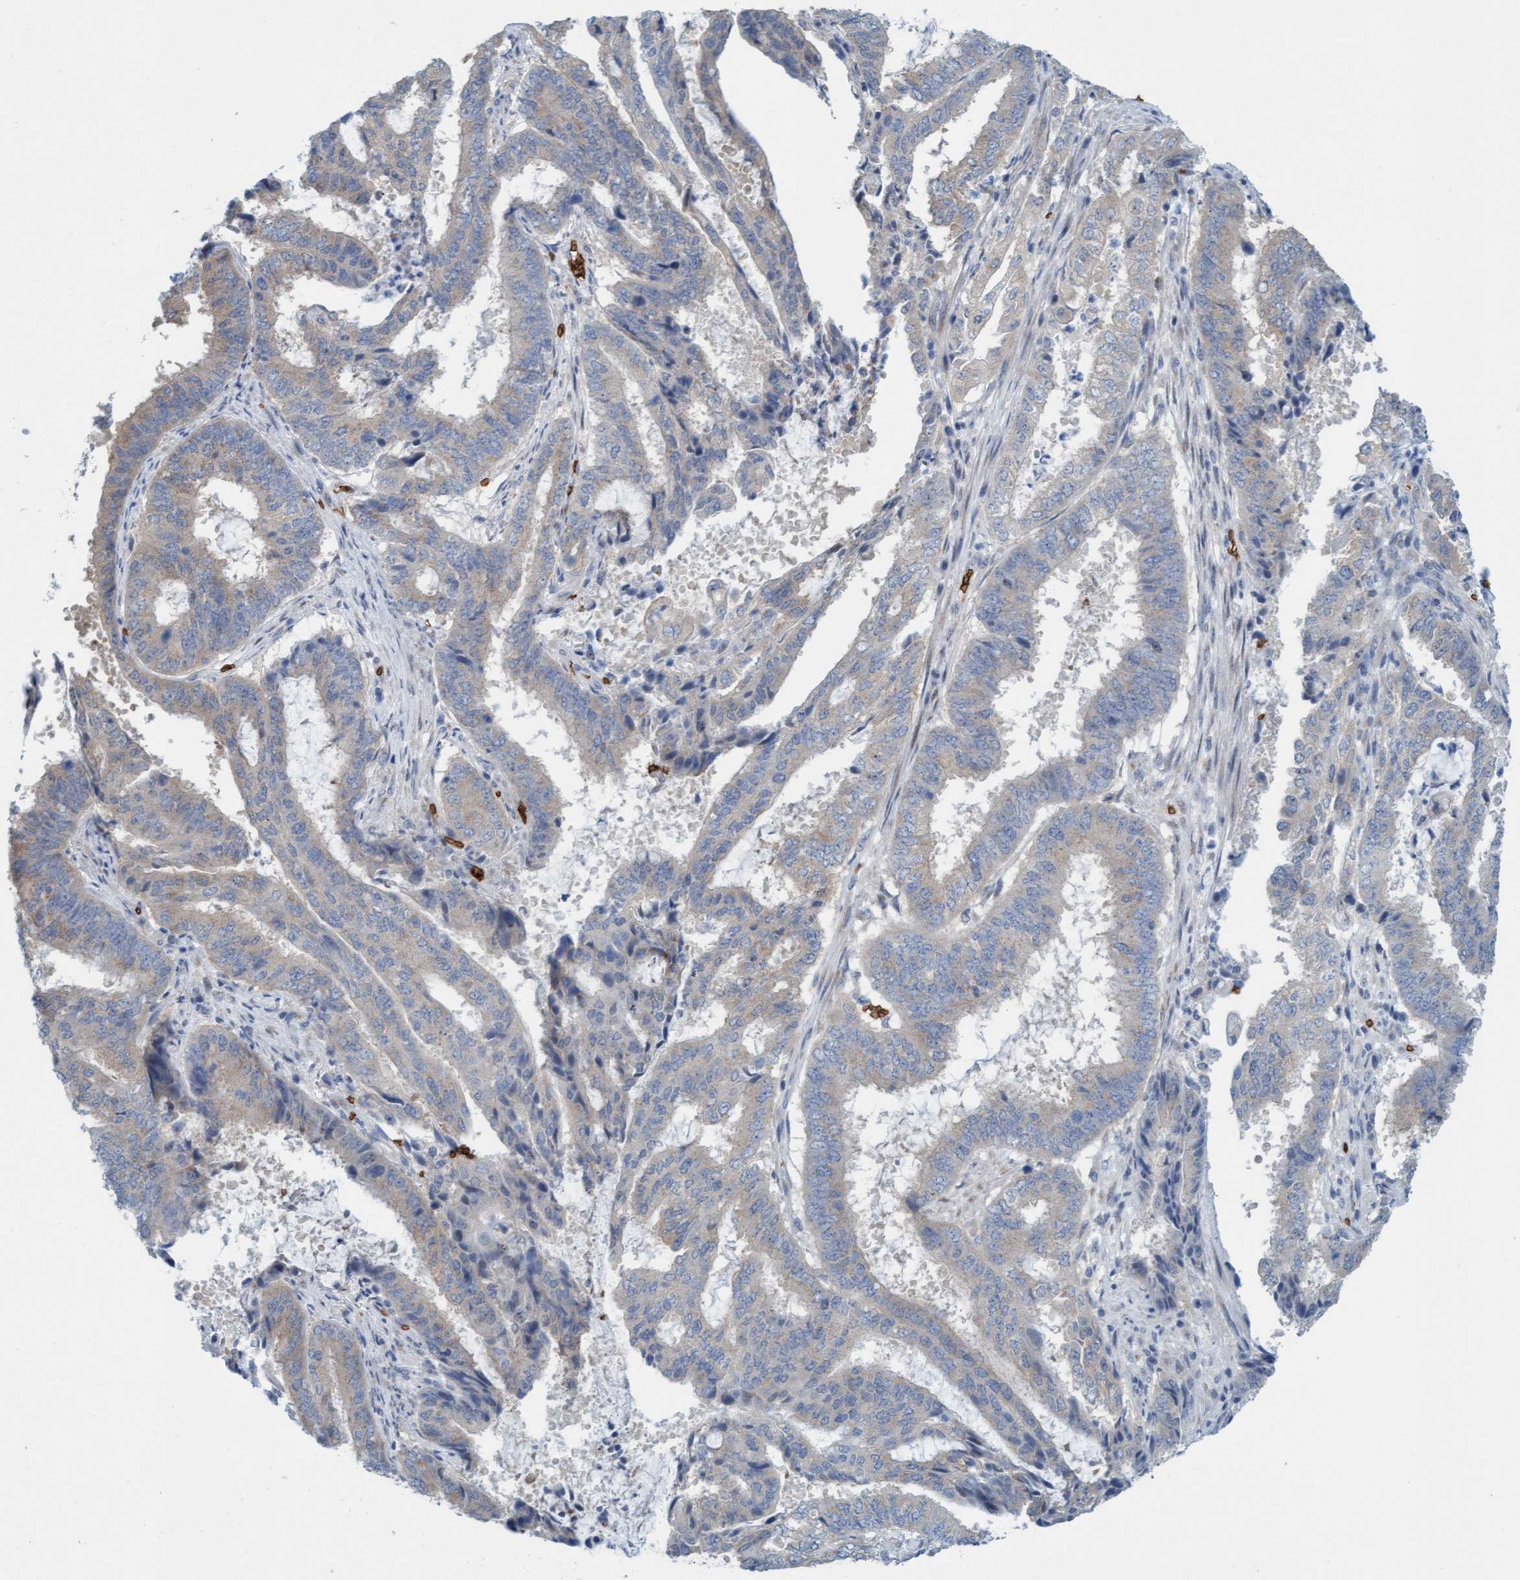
{"staining": {"intensity": "weak", "quantity": "<25%", "location": "cytoplasmic/membranous"}, "tissue": "endometrial cancer", "cell_type": "Tumor cells", "image_type": "cancer", "snomed": [{"axis": "morphology", "description": "Adenocarcinoma, NOS"}, {"axis": "topography", "description": "Endometrium"}], "caption": "Micrograph shows no significant protein expression in tumor cells of endometrial cancer.", "gene": "SPEM2", "patient": {"sex": "female", "age": 51}}